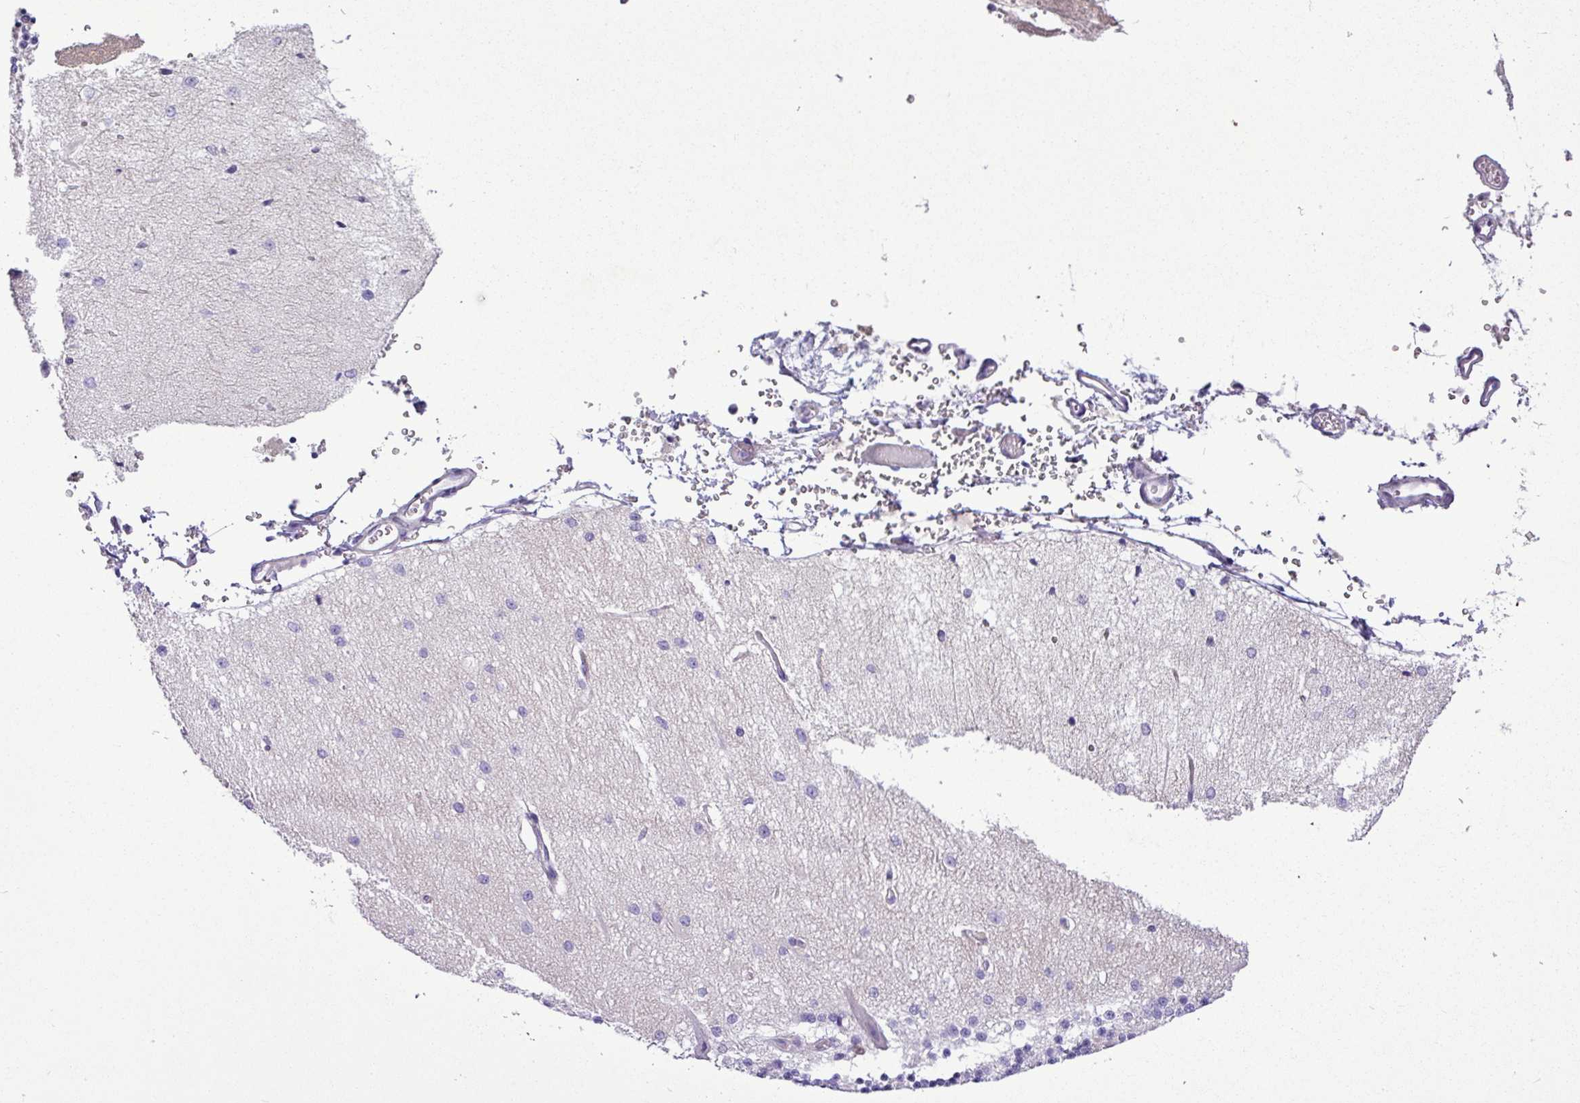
{"staining": {"intensity": "negative", "quantity": "none", "location": "none"}, "tissue": "cerebellum", "cell_type": "Cells in granular layer", "image_type": "normal", "snomed": [{"axis": "morphology", "description": "Normal tissue, NOS"}, {"axis": "topography", "description": "Cerebellum"}], "caption": "Cells in granular layer show no significant protein staining in unremarkable cerebellum.", "gene": "ZNF334", "patient": {"sex": "female", "age": 29}}